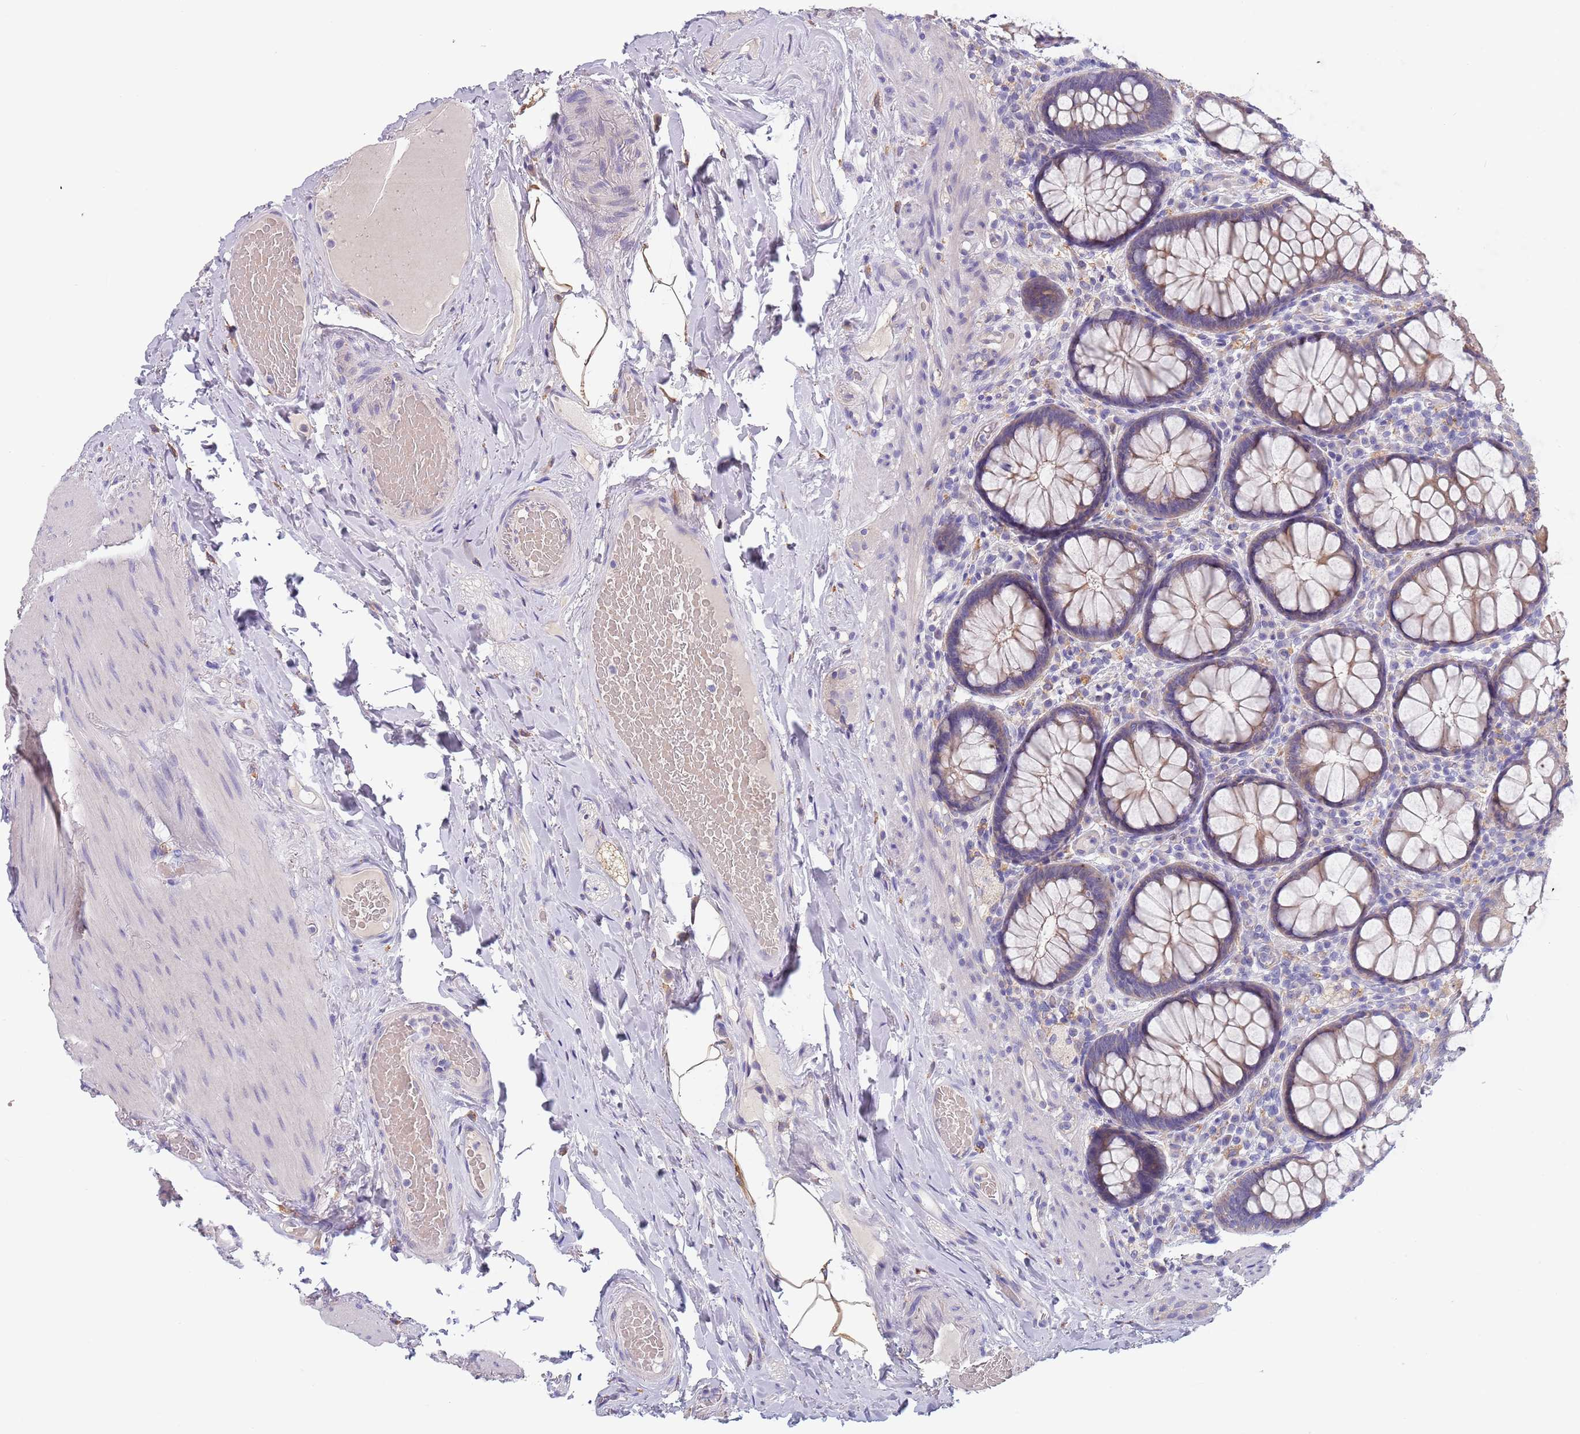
{"staining": {"intensity": "moderate", "quantity": ">75%", "location": "cytoplasmic/membranous"}, "tissue": "rectum", "cell_type": "Glandular cells", "image_type": "normal", "snomed": [{"axis": "morphology", "description": "Normal tissue, NOS"}, {"axis": "topography", "description": "Rectum"}], "caption": "The immunohistochemical stain labels moderate cytoplasmic/membranous positivity in glandular cells of normal rectum.", "gene": "MAN1C1", "patient": {"sex": "male", "age": 83}}